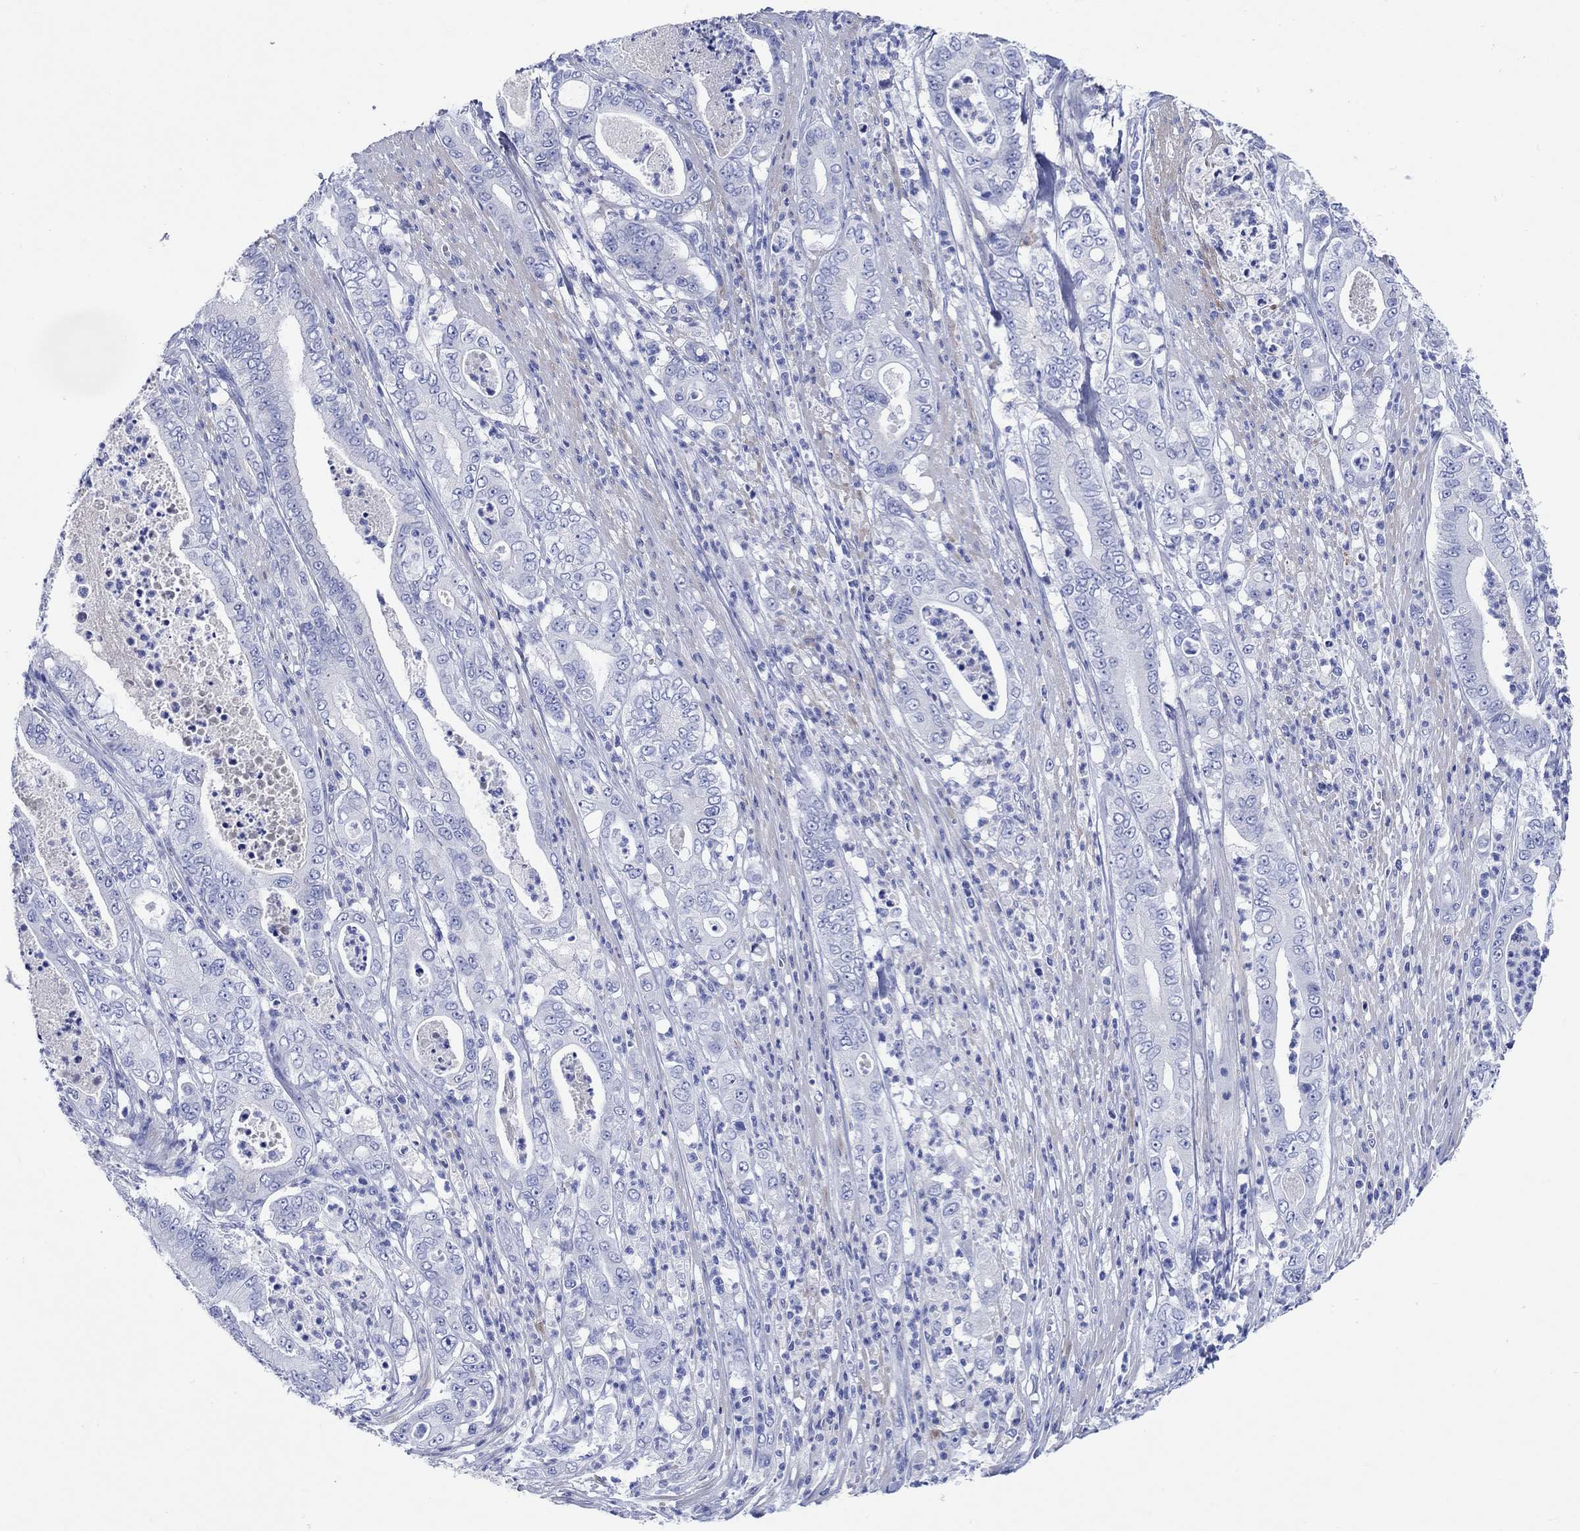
{"staining": {"intensity": "negative", "quantity": "none", "location": "none"}, "tissue": "pancreatic cancer", "cell_type": "Tumor cells", "image_type": "cancer", "snomed": [{"axis": "morphology", "description": "Adenocarcinoma, NOS"}, {"axis": "topography", "description": "Pancreas"}], "caption": "A photomicrograph of adenocarcinoma (pancreatic) stained for a protein reveals no brown staining in tumor cells.", "gene": "SHISA4", "patient": {"sex": "male", "age": 71}}